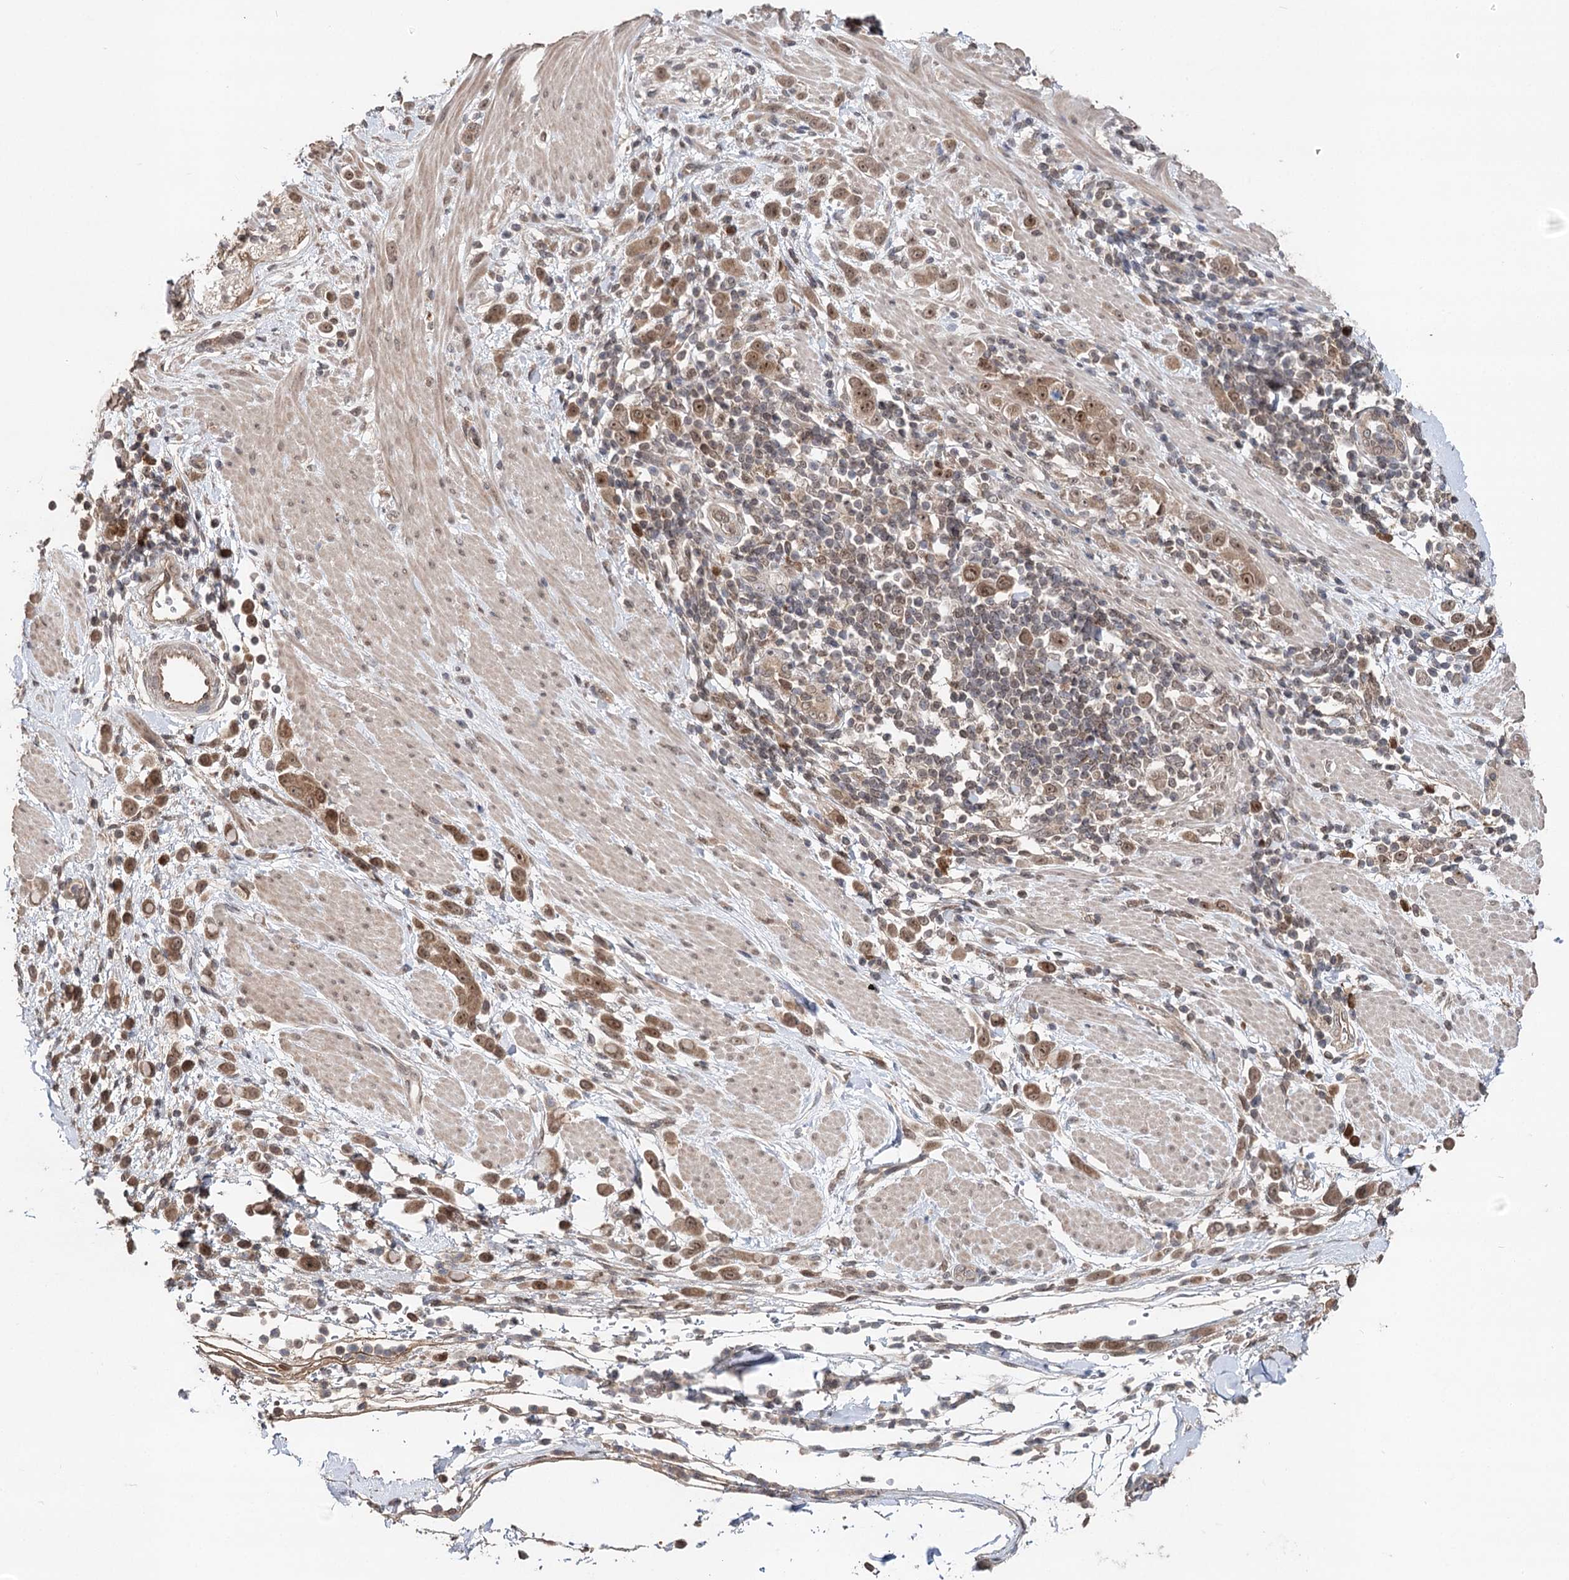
{"staining": {"intensity": "moderate", "quantity": ">75%", "location": "cytoplasmic/membranous,nuclear"}, "tissue": "pancreatic cancer", "cell_type": "Tumor cells", "image_type": "cancer", "snomed": [{"axis": "morphology", "description": "Normal tissue, NOS"}, {"axis": "morphology", "description": "Adenocarcinoma, NOS"}, {"axis": "topography", "description": "Pancreas"}], "caption": "The micrograph shows staining of pancreatic adenocarcinoma, revealing moderate cytoplasmic/membranous and nuclear protein positivity (brown color) within tumor cells. (brown staining indicates protein expression, while blue staining denotes nuclei).", "gene": "NOPCHAP1", "patient": {"sex": "female", "age": 64}}